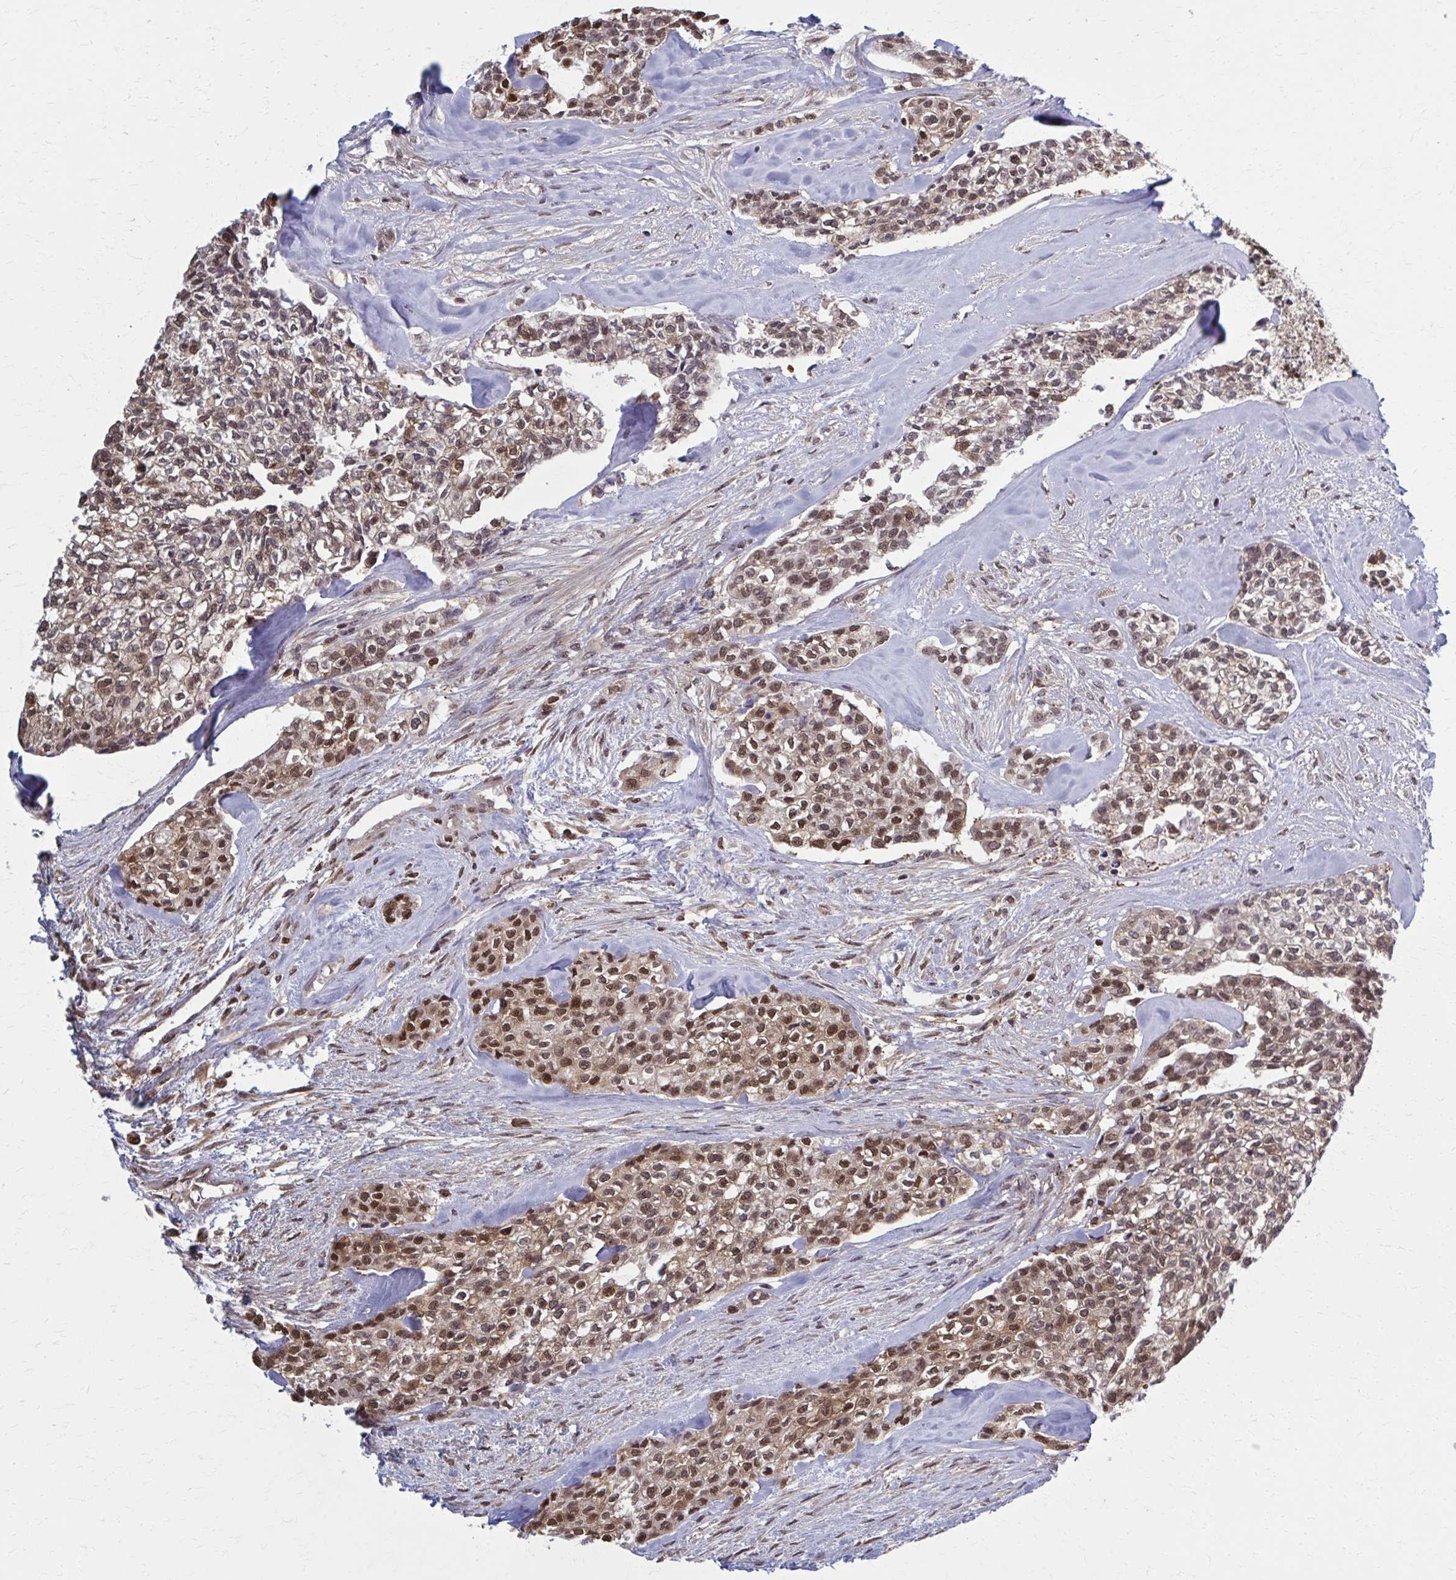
{"staining": {"intensity": "moderate", "quantity": ">75%", "location": "cytoplasmic/membranous,nuclear"}, "tissue": "head and neck cancer", "cell_type": "Tumor cells", "image_type": "cancer", "snomed": [{"axis": "morphology", "description": "Adenocarcinoma, NOS"}, {"axis": "topography", "description": "Head-Neck"}], "caption": "Human adenocarcinoma (head and neck) stained with a protein marker demonstrates moderate staining in tumor cells.", "gene": "MDH1", "patient": {"sex": "male", "age": 81}}